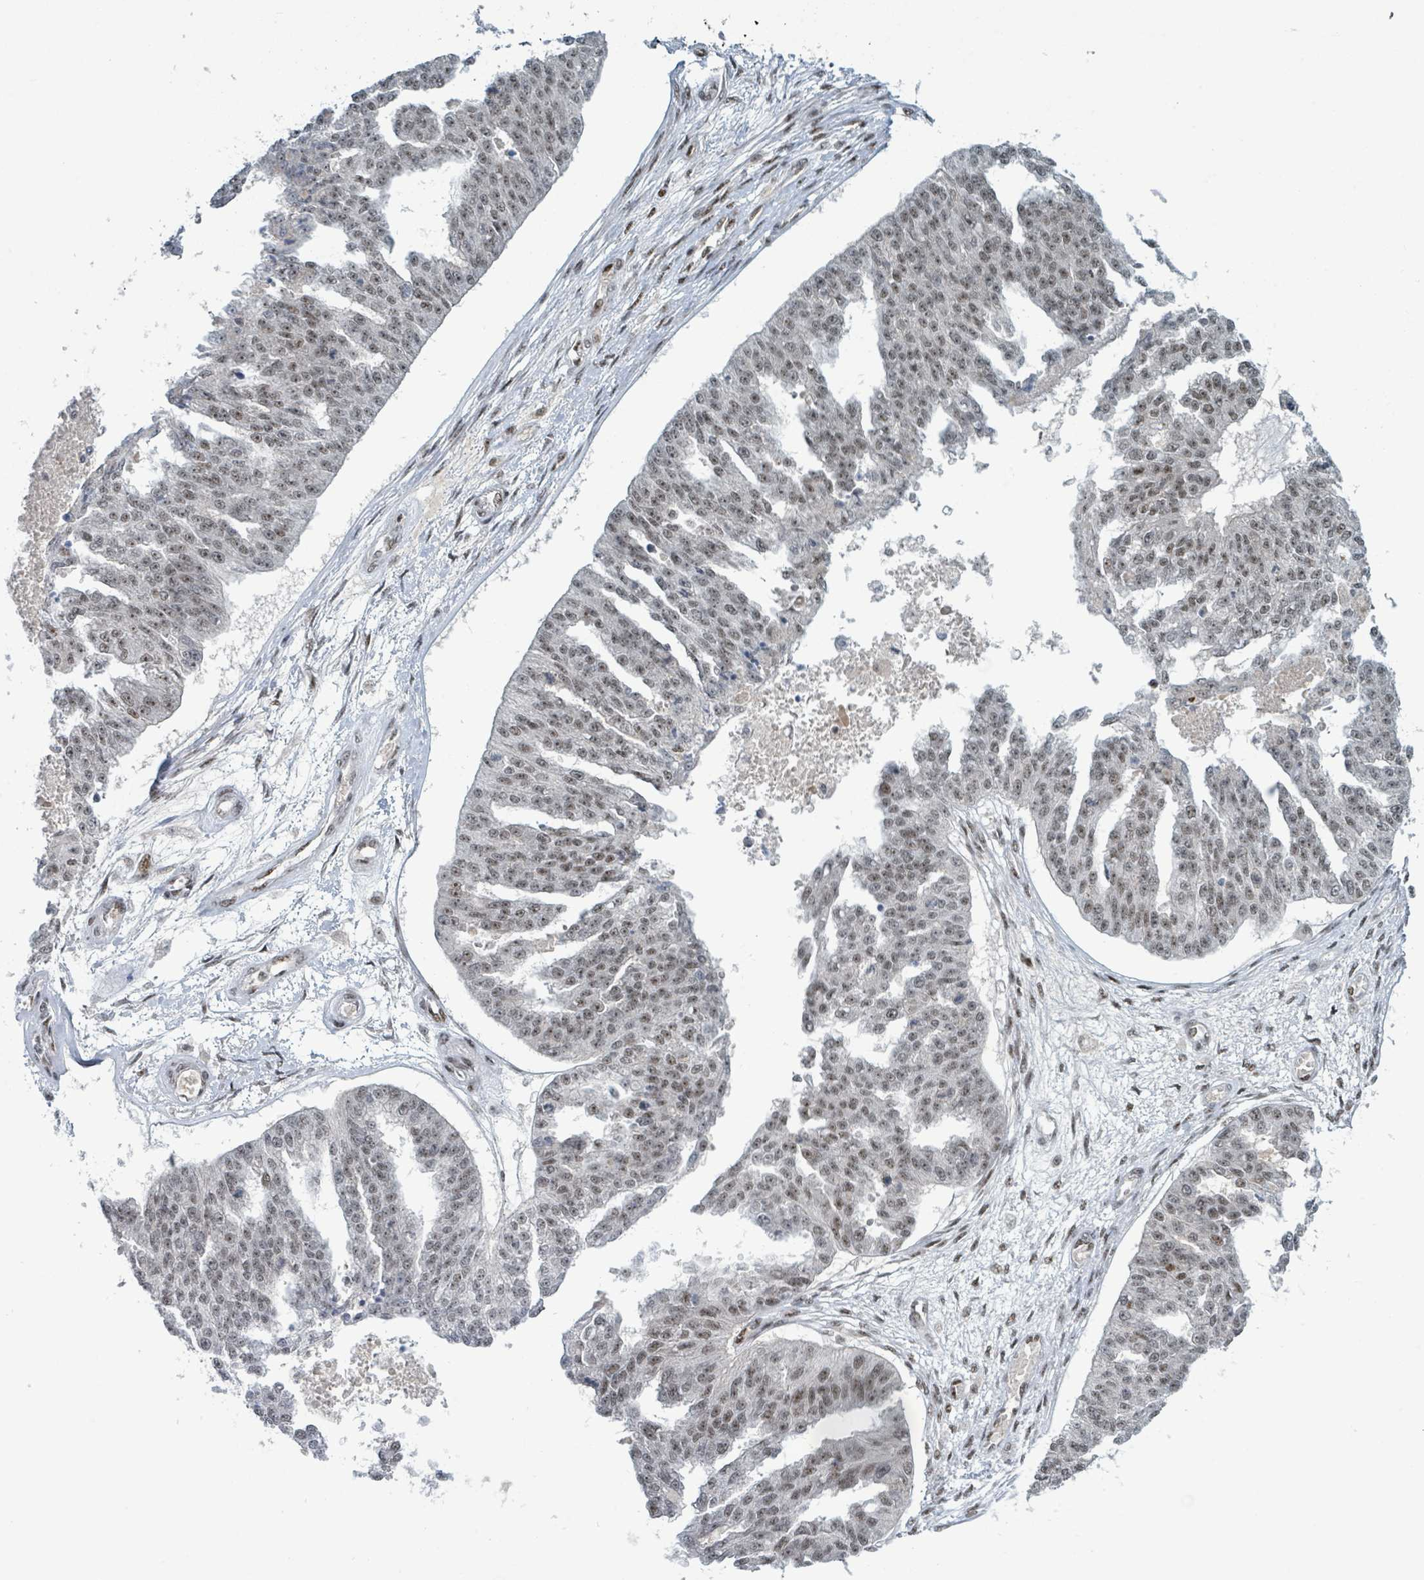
{"staining": {"intensity": "weak", "quantity": ">75%", "location": "nuclear"}, "tissue": "ovarian cancer", "cell_type": "Tumor cells", "image_type": "cancer", "snomed": [{"axis": "morphology", "description": "Cystadenocarcinoma, serous, NOS"}, {"axis": "topography", "description": "Ovary"}], "caption": "Human ovarian cancer stained for a protein (brown) shows weak nuclear positive expression in about >75% of tumor cells.", "gene": "KLF3", "patient": {"sex": "female", "age": 58}}